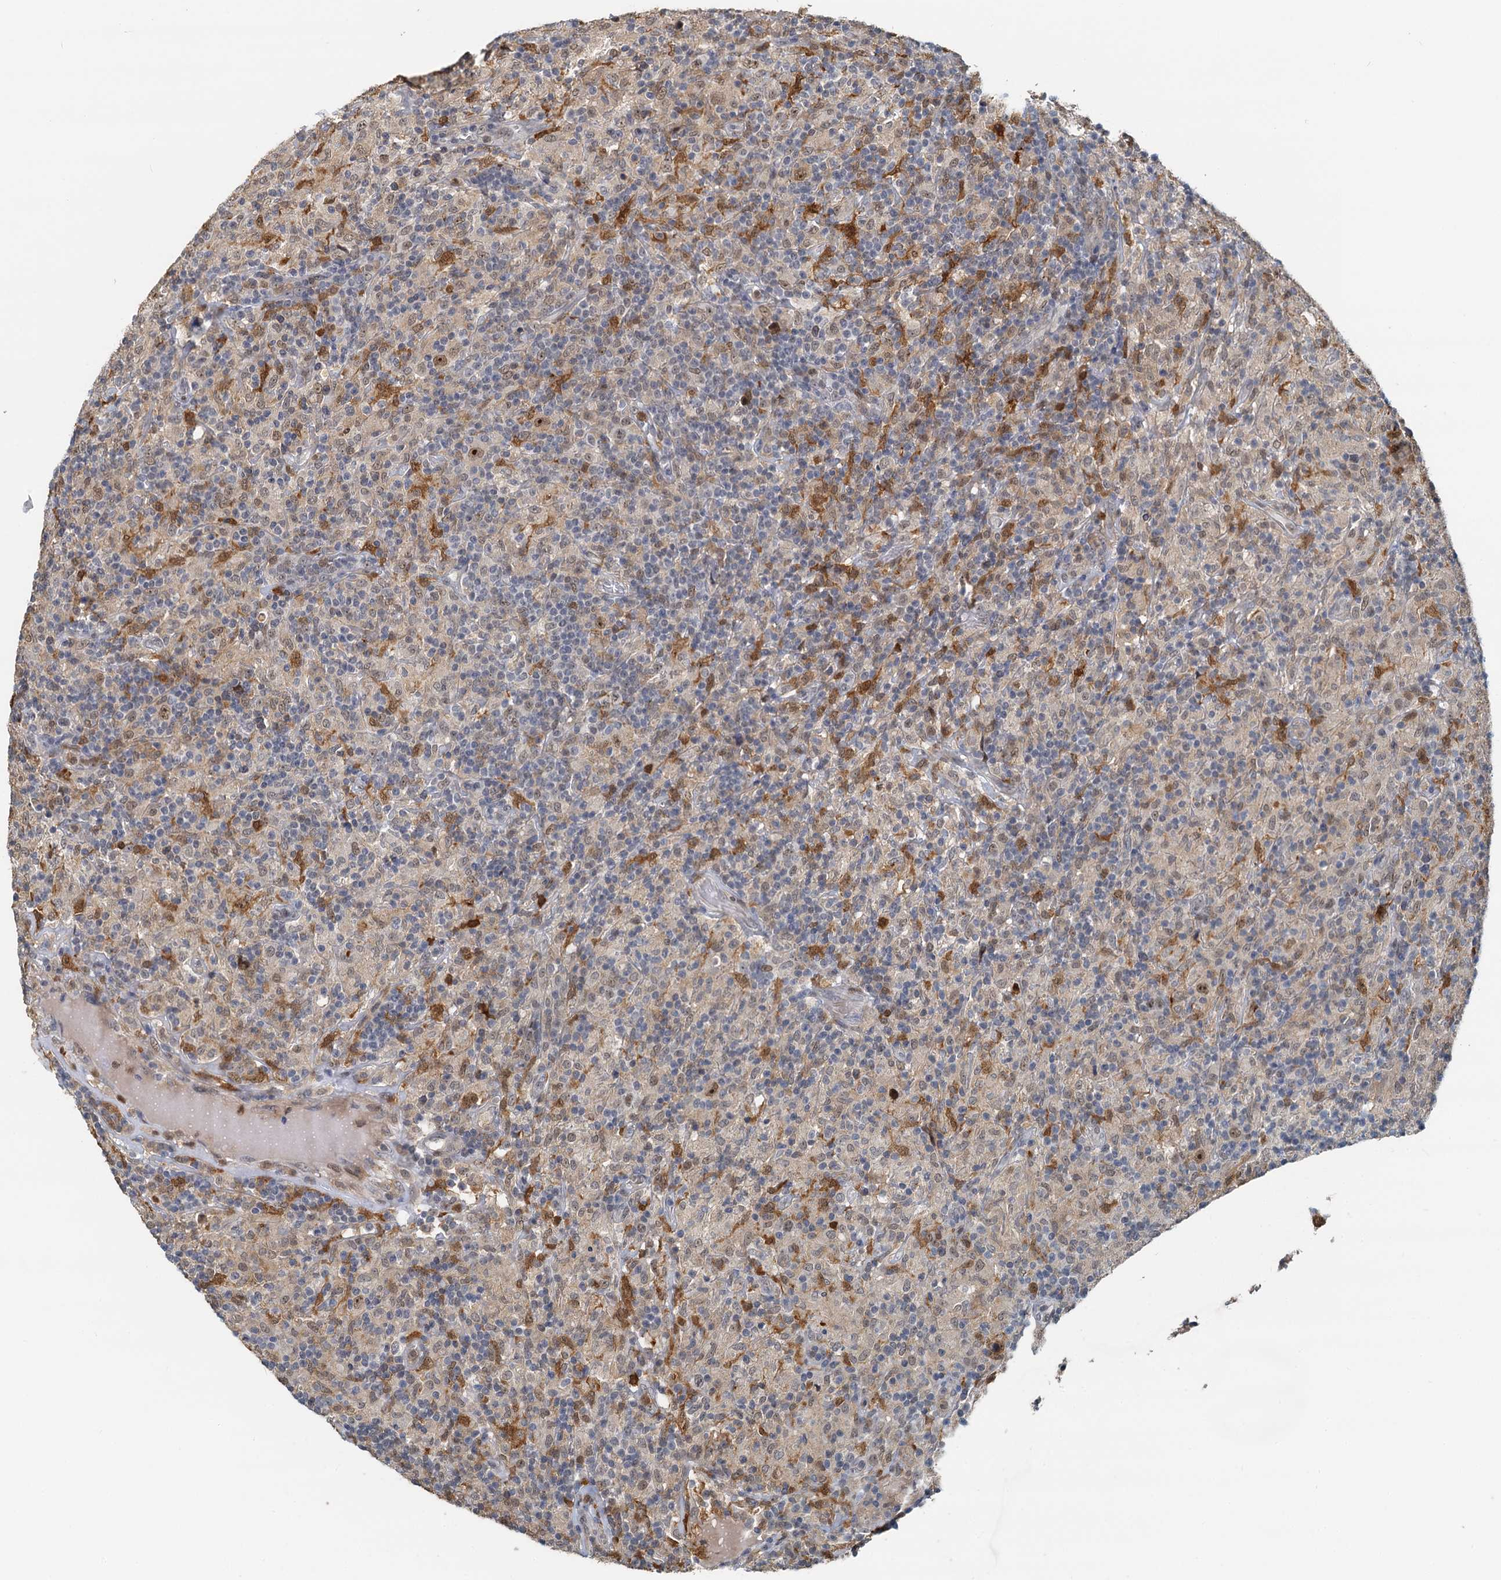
{"staining": {"intensity": "moderate", "quantity": ">75%", "location": "nuclear"}, "tissue": "lymphoma", "cell_type": "Tumor cells", "image_type": "cancer", "snomed": [{"axis": "morphology", "description": "Hodgkin's disease, NOS"}, {"axis": "topography", "description": "Lymph node"}], "caption": "Hodgkin's disease stained with a protein marker shows moderate staining in tumor cells.", "gene": "SPINDOC", "patient": {"sex": "male", "age": 70}}